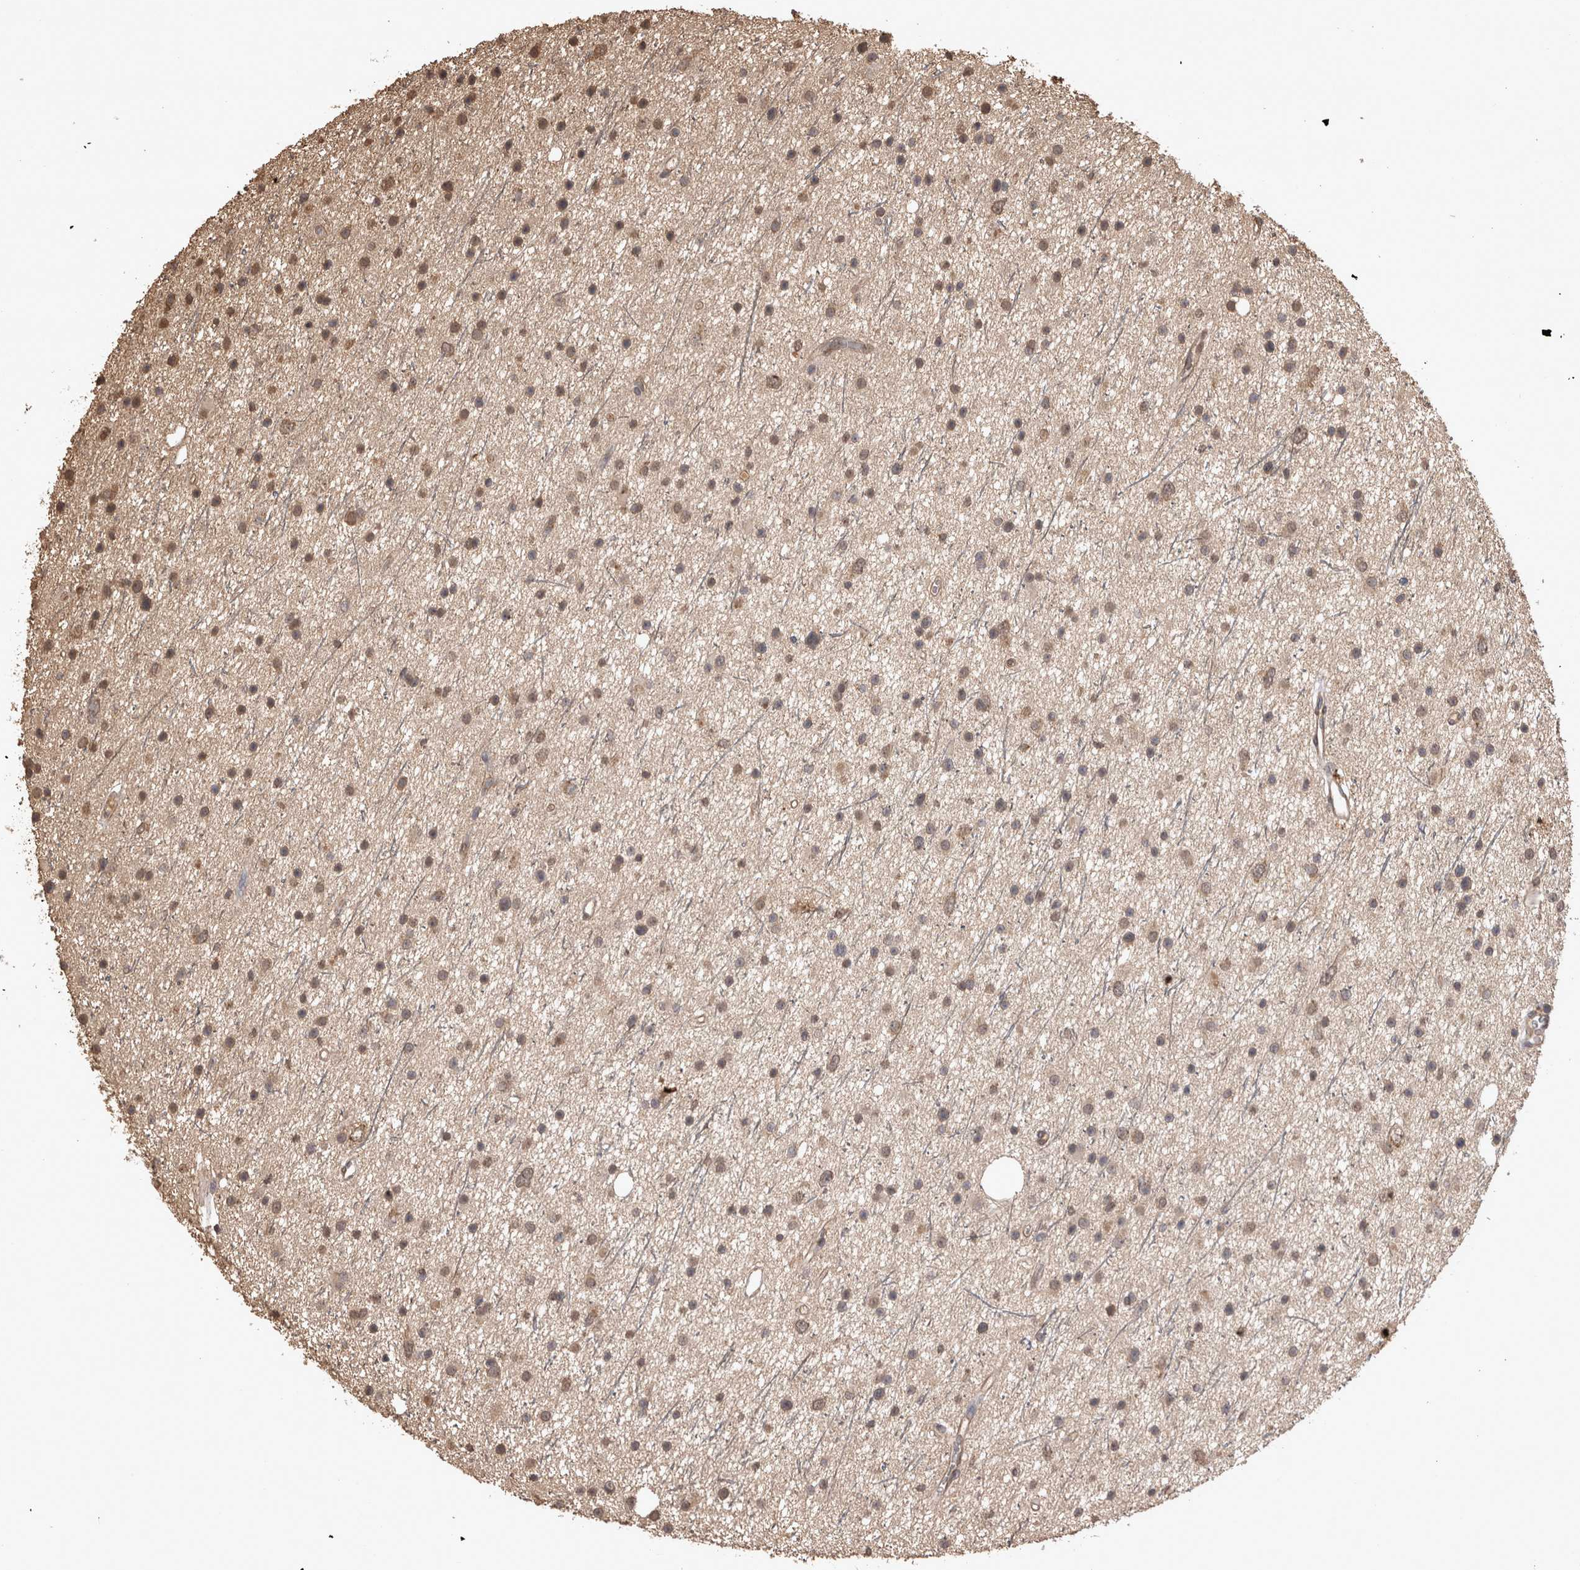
{"staining": {"intensity": "moderate", "quantity": "25%-75%", "location": "cytoplasmic/membranous"}, "tissue": "glioma", "cell_type": "Tumor cells", "image_type": "cancer", "snomed": [{"axis": "morphology", "description": "Glioma, malignant, Low grade"}, {"axis": "topography", "description": "Cerebral cortex"}], "caption": "This is a micrograph of immunohistochemistry (IHC) staining of glioma, which shows moderate staining in the cytoplasmic/membranous of tumor cells.", "gene": "SOCS5", "patient": {"sex": "female", "age": 39}}